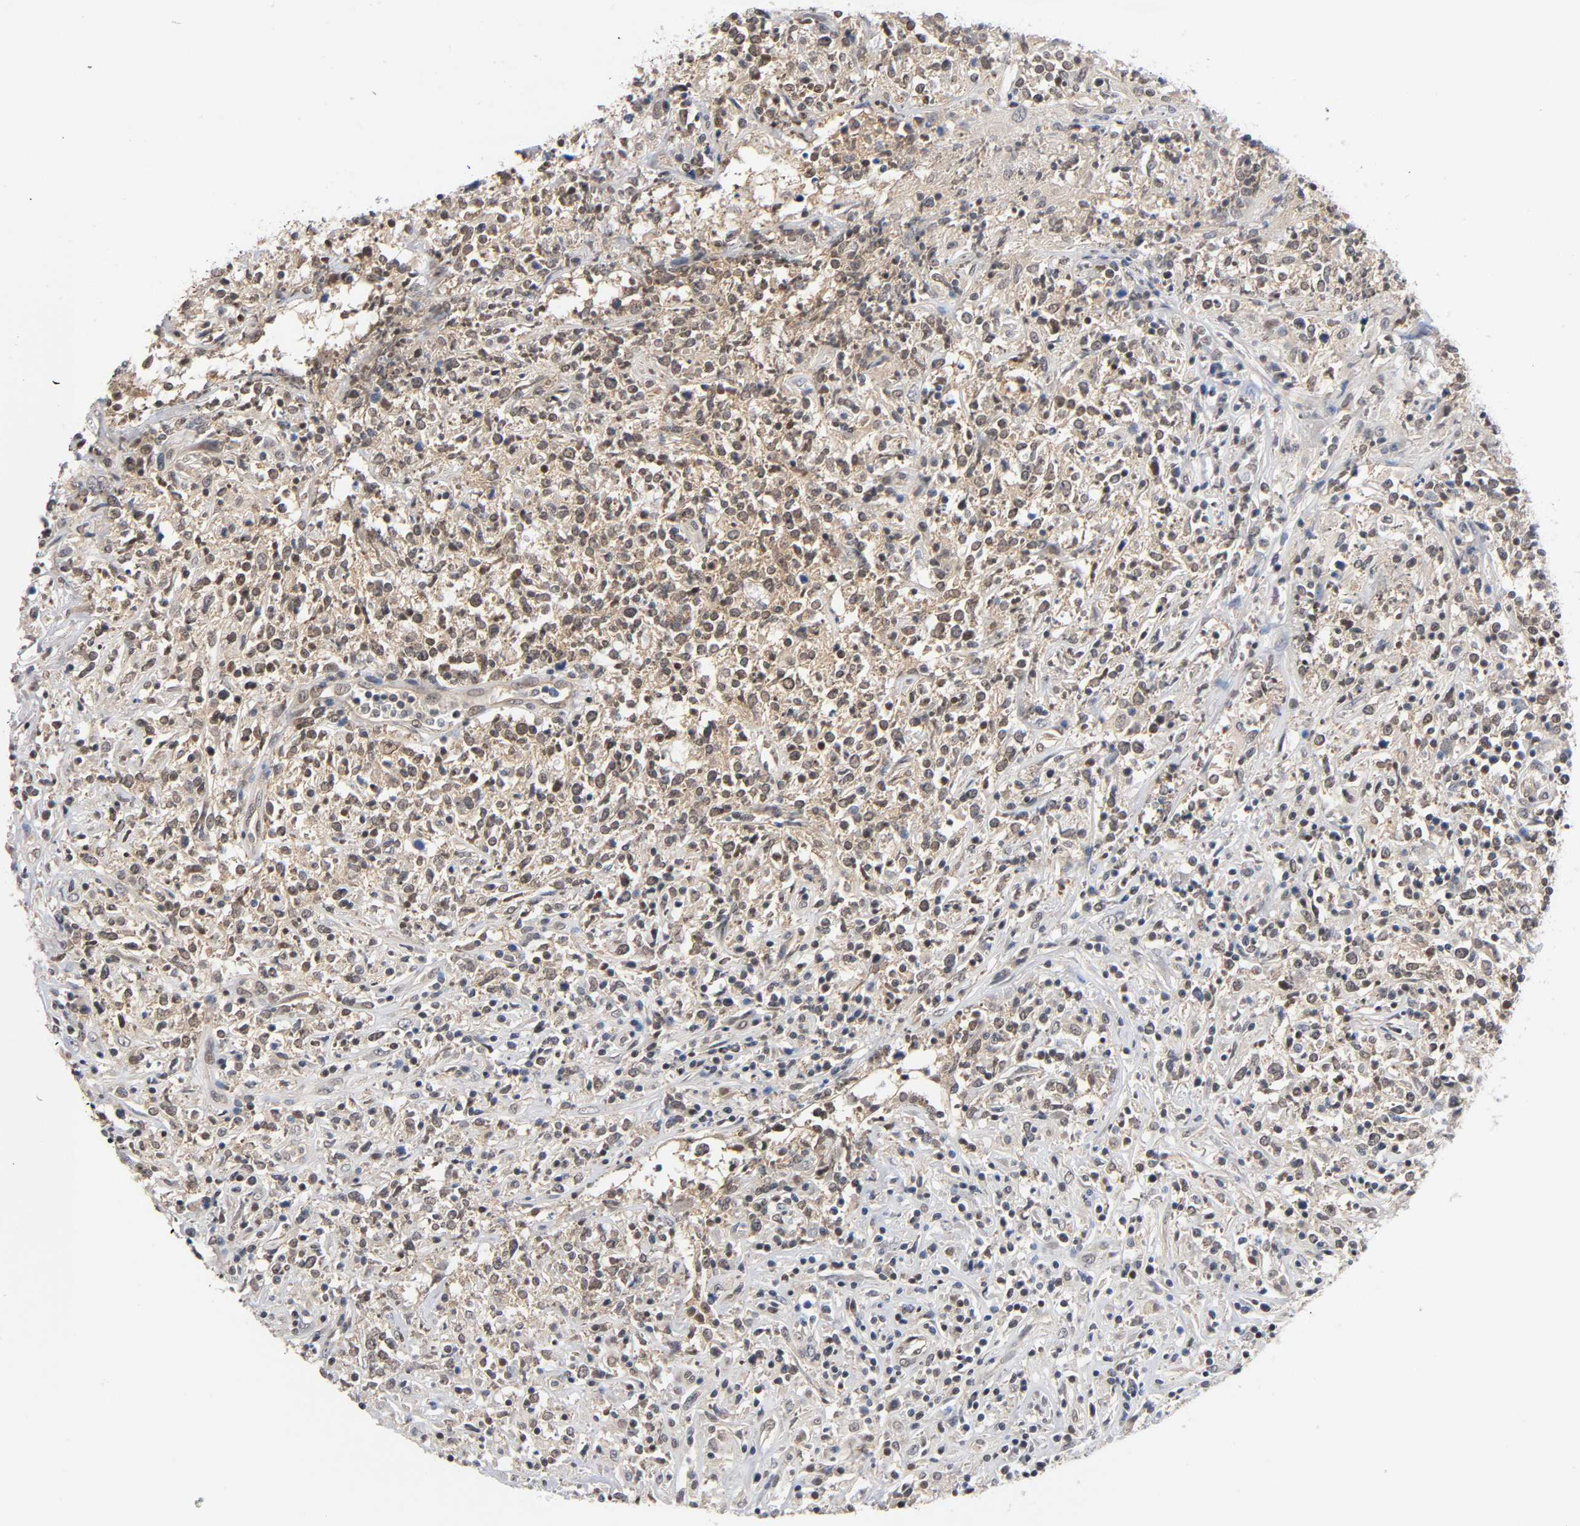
{"staining": {"intensity": "moderate", "quantity": "25%-75%", "location": "cytoplasmic/membranous"}, "tissue": "lymphoma", "cell_type": "Tumor cells", "image_type": "cancer", "snomed": [{"axis": "morphology", "description": "Malignant lymphoma, non-Hodgkin's type, High grade"}, {"axis": "topography", "description": "Lymph node"}], "caption": "Tumor cells demonstrate moderate cytoplasmic/membranous staining in approximately 25%-75% of cells in lymphoma. (Stains: DAB in brown, nuclei in blue, Microscopy: brightfield microscopy at high magnification).", "gene": "PRKAB1", "patient": {"sex": "female", "age": 84}}